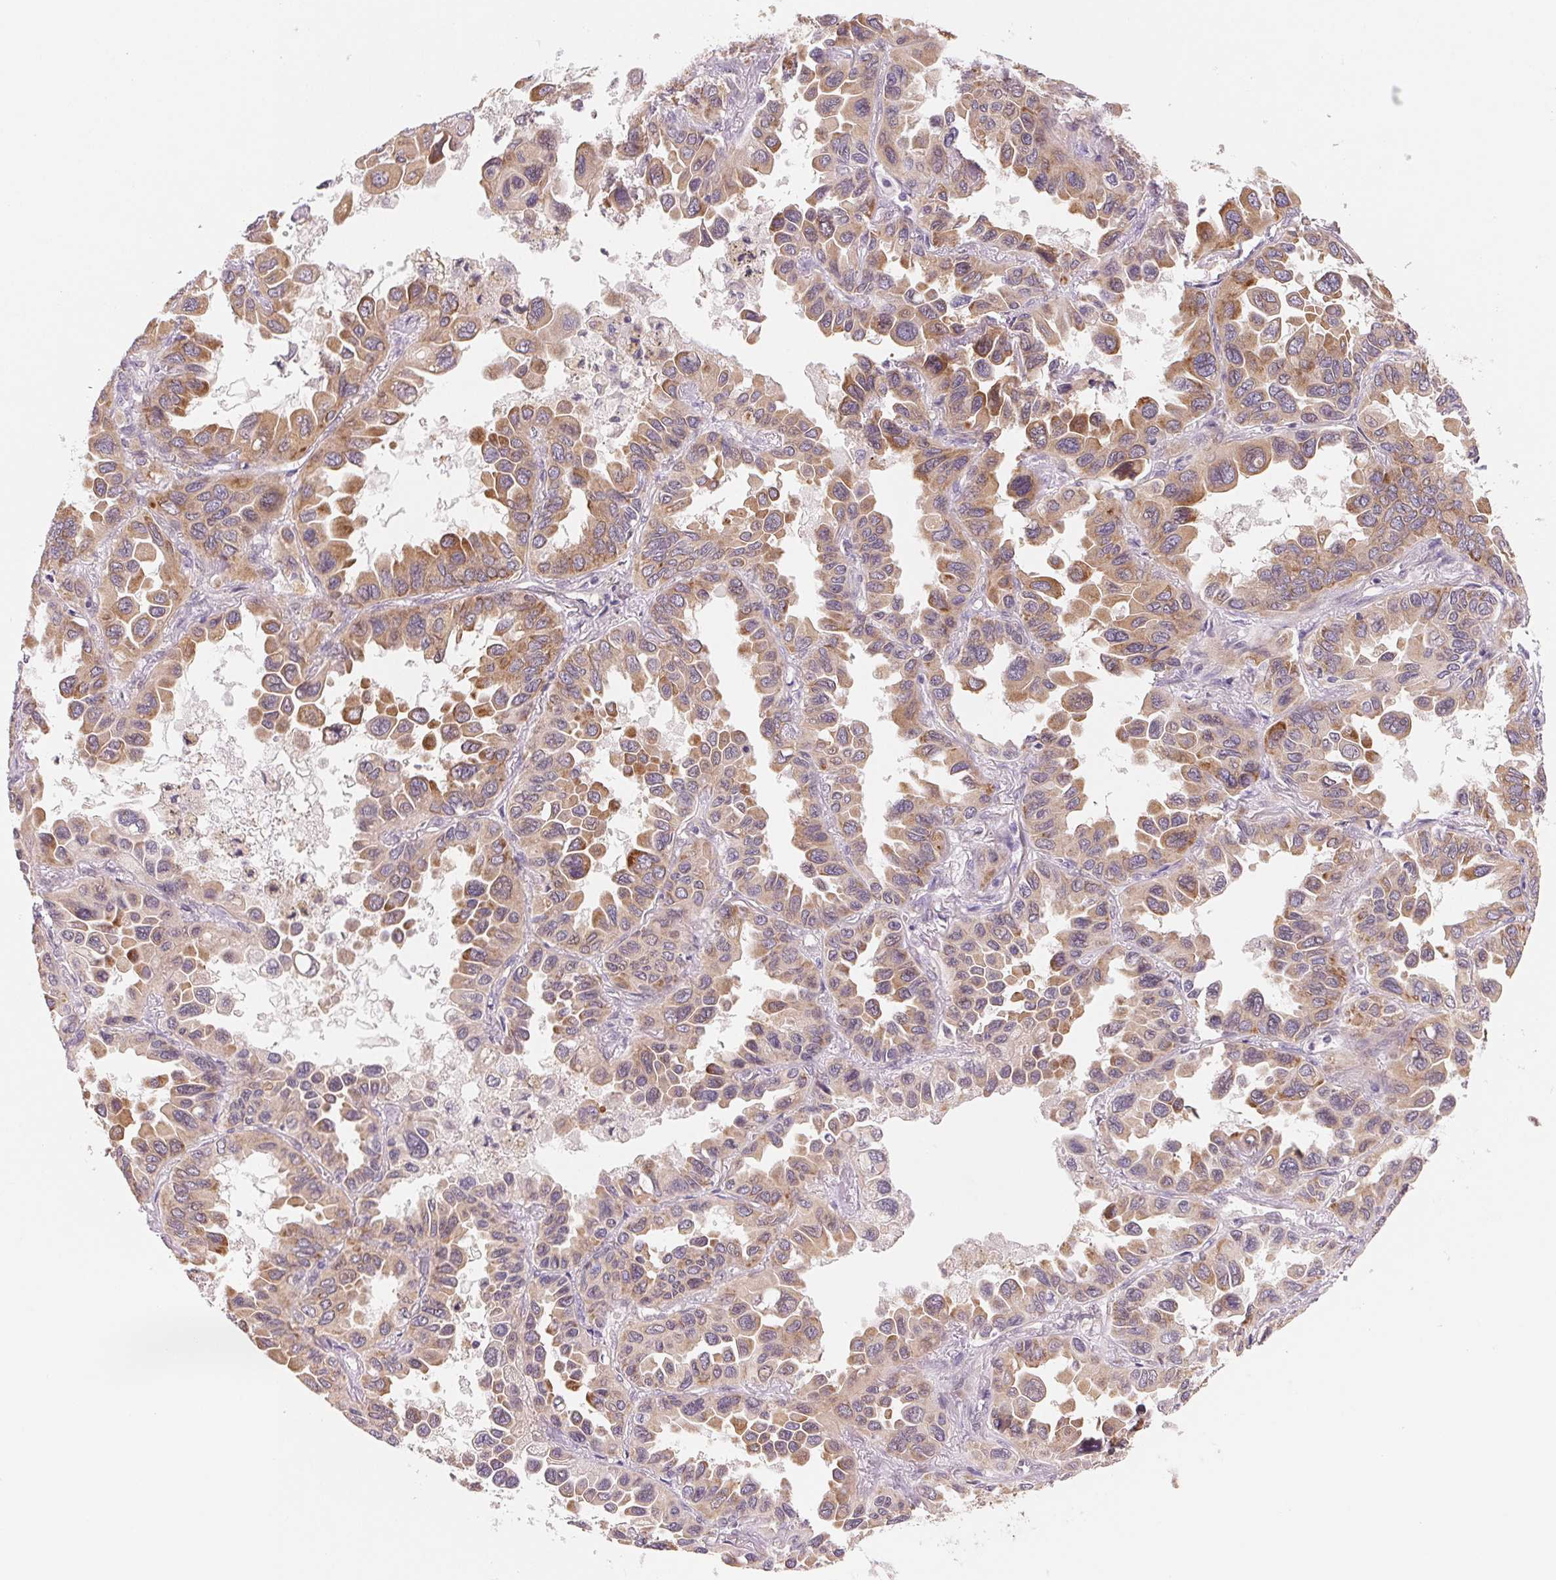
{"staining": {"intensity": "moderate", "quantity": ">75%", "location": "cytoplasmic/membranous"}, "tissue": "lung cancer", "cell_type": "Tumor cells", "image_type": "cancer", "snomed": [{"axis": "morphology", "description": "Adenocarcinoma, NOS"}, {"axis": "topography", "description": "Lung"}], "caption": "An image of human lung adenocarcinoma stained for a protein reveals moderate cytoplasmic/membranous brown staining in tumor cells. Nuclei are stained in blue.", "gene": "EI24", "patient": {"sex": "male", "age": 64}}